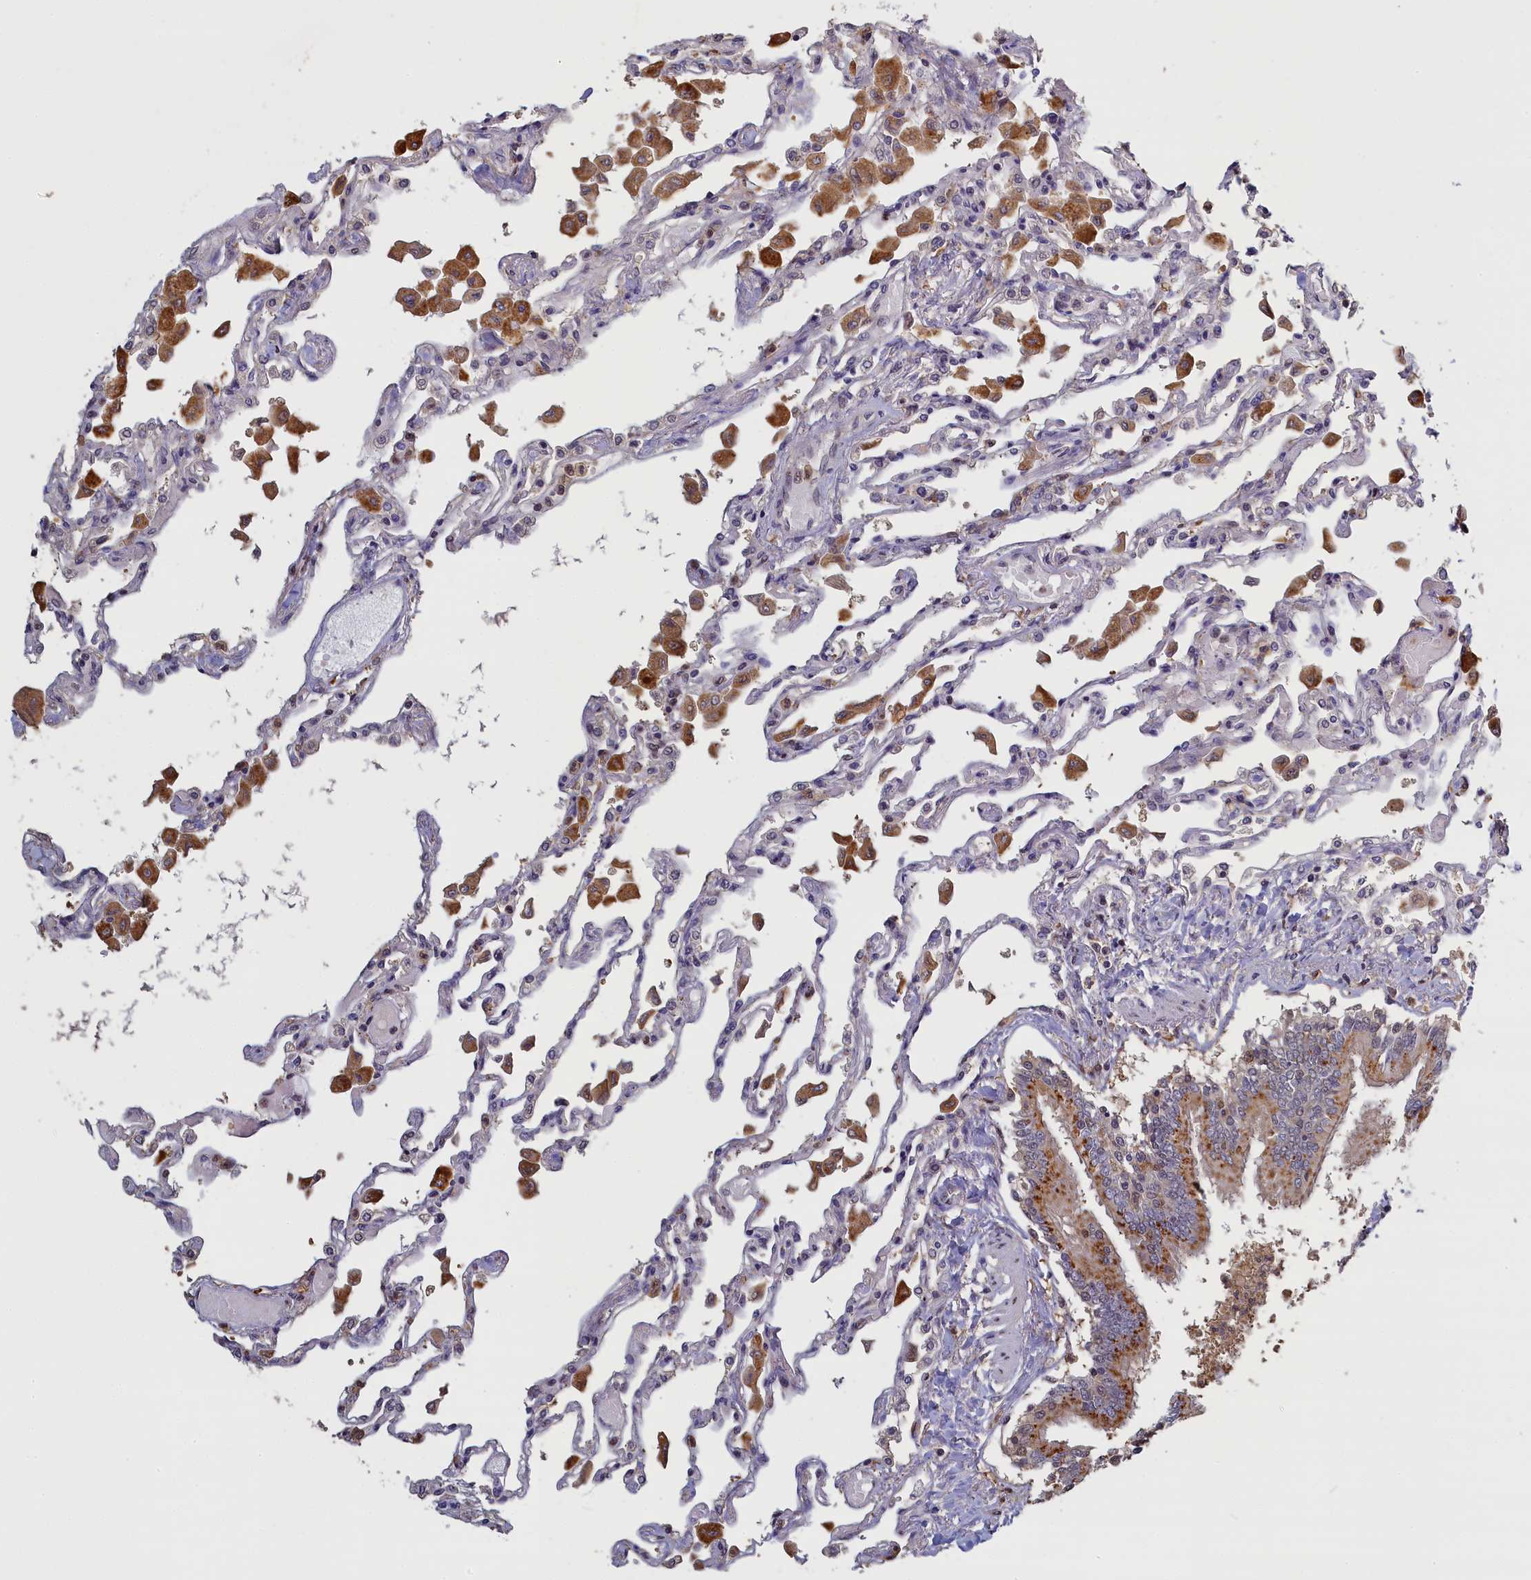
{"staining": {"intensity": "weak", "quantity": "<25%", "location": "cytoplasmic/membranous"}, "tissue": "lung", "cell_type": "Alveolar cells", "image_type": "normal", "snomed": [{"axis": "morphology", "description": "Normal tissue, NOS"}, {"axis": "topography", "description": "Bronchus"}, {"axis": "topography", "description": "Lung"}], "caption": "Micrograph shows no protein positivity in alveolar cells of unremarkable lung. Nuclei are stained in blue.", "gene": "UCHL3", "patient": {"sex": "female", "age": 49}}